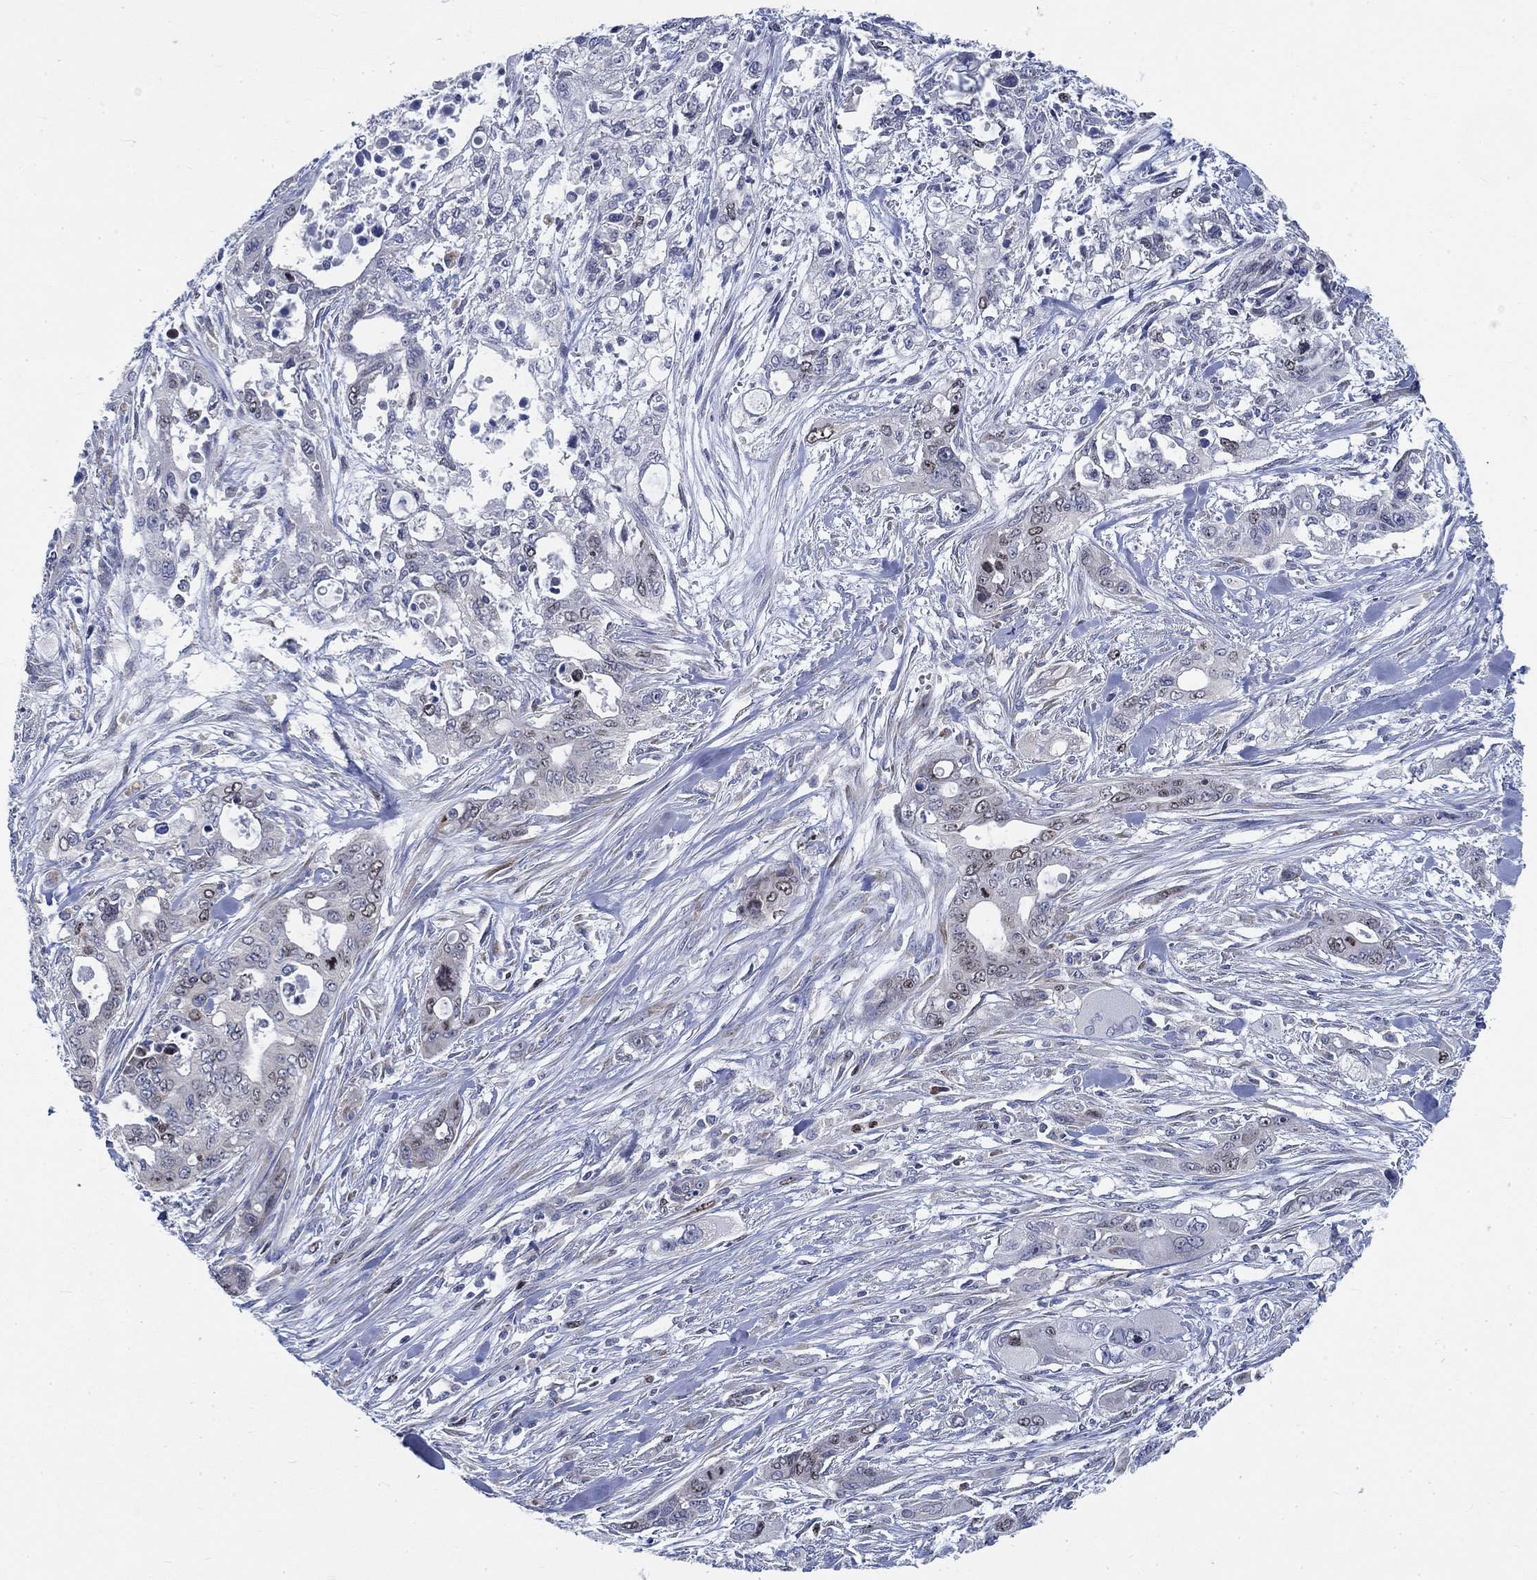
{"staining": {"intensity": "negative", "quantity": "none", "location": "none"}, "tissue": "pancreatic cancer", "cell_type": "Tumor cells", "image_type": "cancer", "snomed": [{"axis": "morphology", "description": "Adenocarcinoma, NOS"}, {"axis": "topography", "description": "Pancreas"}], "caption": "IHC of human adenocarcinoma (pancreatic) exhibits no staining in tumor cells.", "gene": "MMP24", "patient": {"sex": "male", "age": 47}}